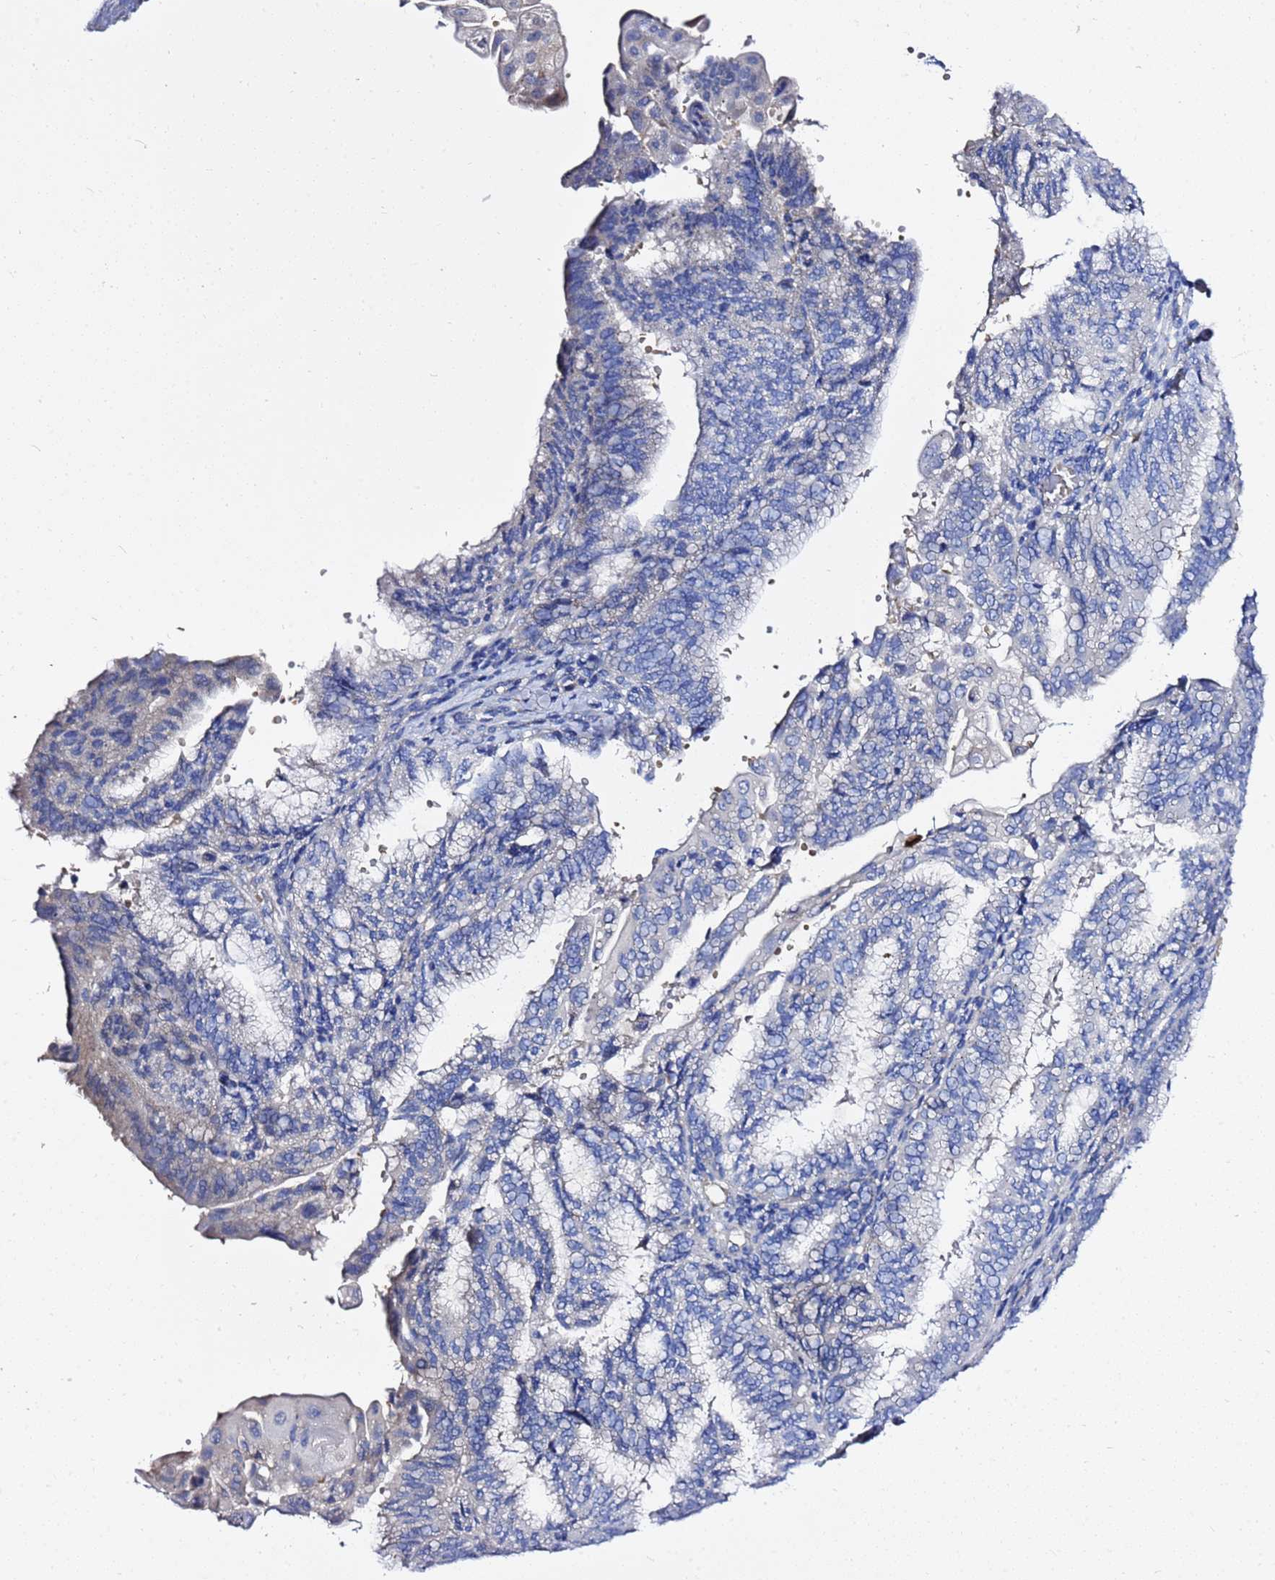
{"staining": {"intensity": "negative", "quantity": "none", "location": "none"}, "tissue": "endometrial cancer", "cell_type": "Tumor cells", "image_type": "cancer", "snomed": [{"axis": "morphology", "description": "Adenocarcinoma, NOS"}, {"axis": "topography", "description": "Endometrium"}], "caption": "Adenocarcinoma (endometrial) was stained to show a protein in brown. There is no significant positivity in tumor cells. (Immunohistochemistry (ihc), brightfield microscopy, high magnification).", "gene": "USP18", "patient": {"sex": "female", "age": 49}}